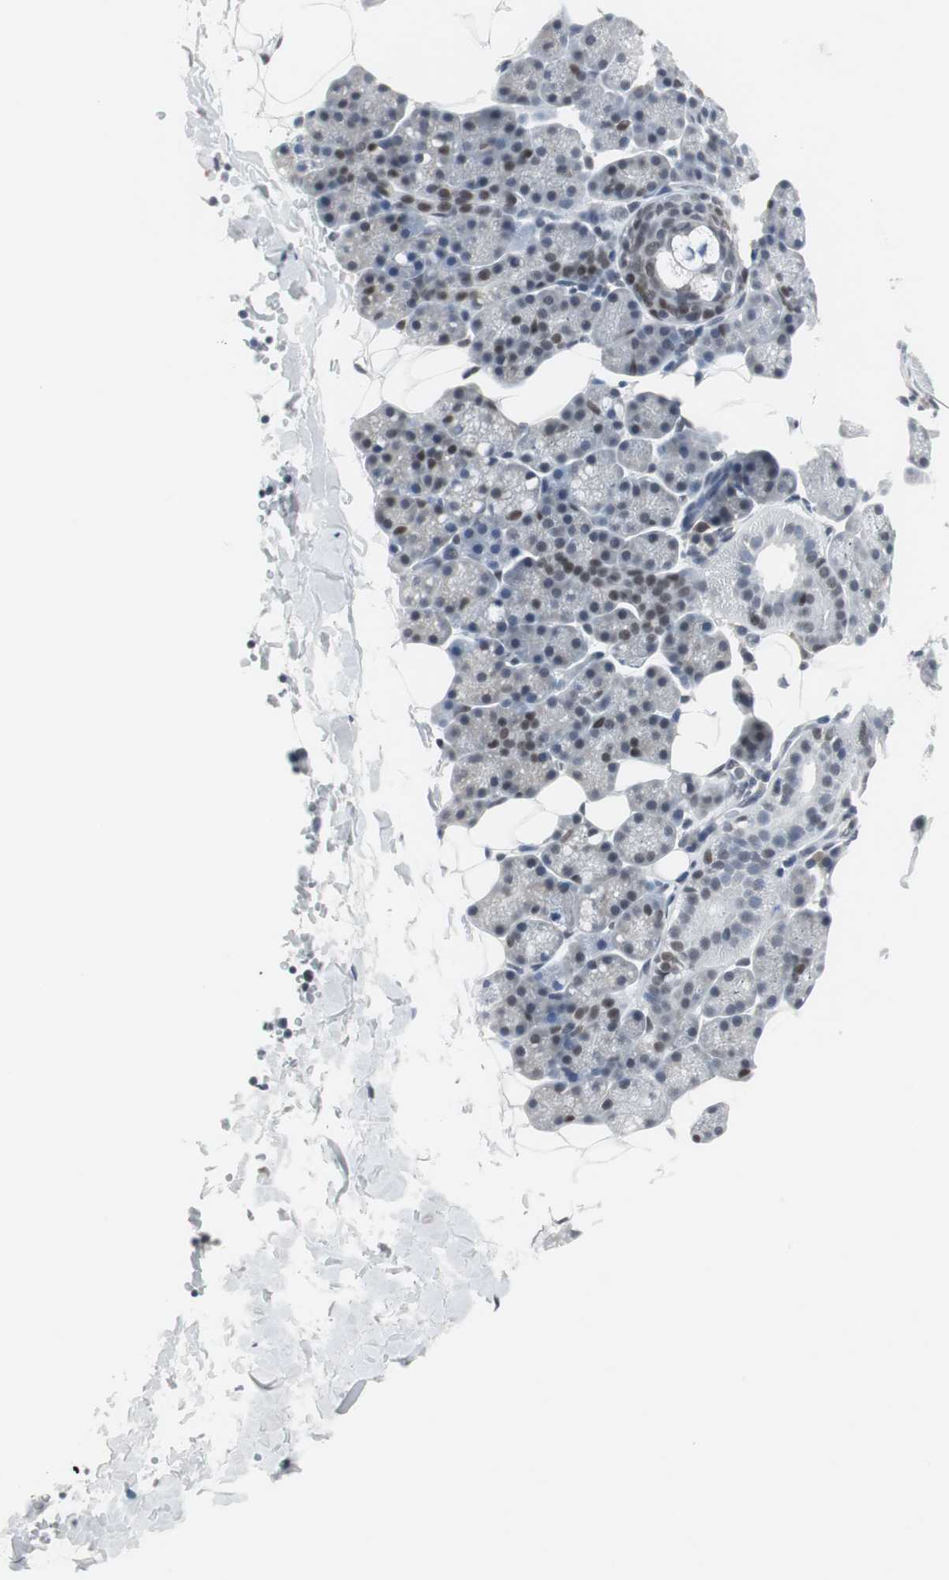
{"staining": {"intensity": "weak", "quantity": "25%-75%", "location": "nuclear"}, "tissue": "salivary gland", "cell_type": "Glandular cells", "image_type": "normal", "snomed": [{"axis": "morphology", "description": "Normal tissue, NOS"}, {"axis": "topography", "description": "Lymph node"}, {"axis": "topography", "description": "Salivary gland"}], "caption": "Immunohistochemical staining of benign human salivary gland displays 25%-75% levels of weak nuclear protein staining in about 25%-75% of glandular cells. (Brightfield microscopy of DAB IHC at high magnification).", "gene": "ELK1", "patient": {"sex": "male", "age": 8}}